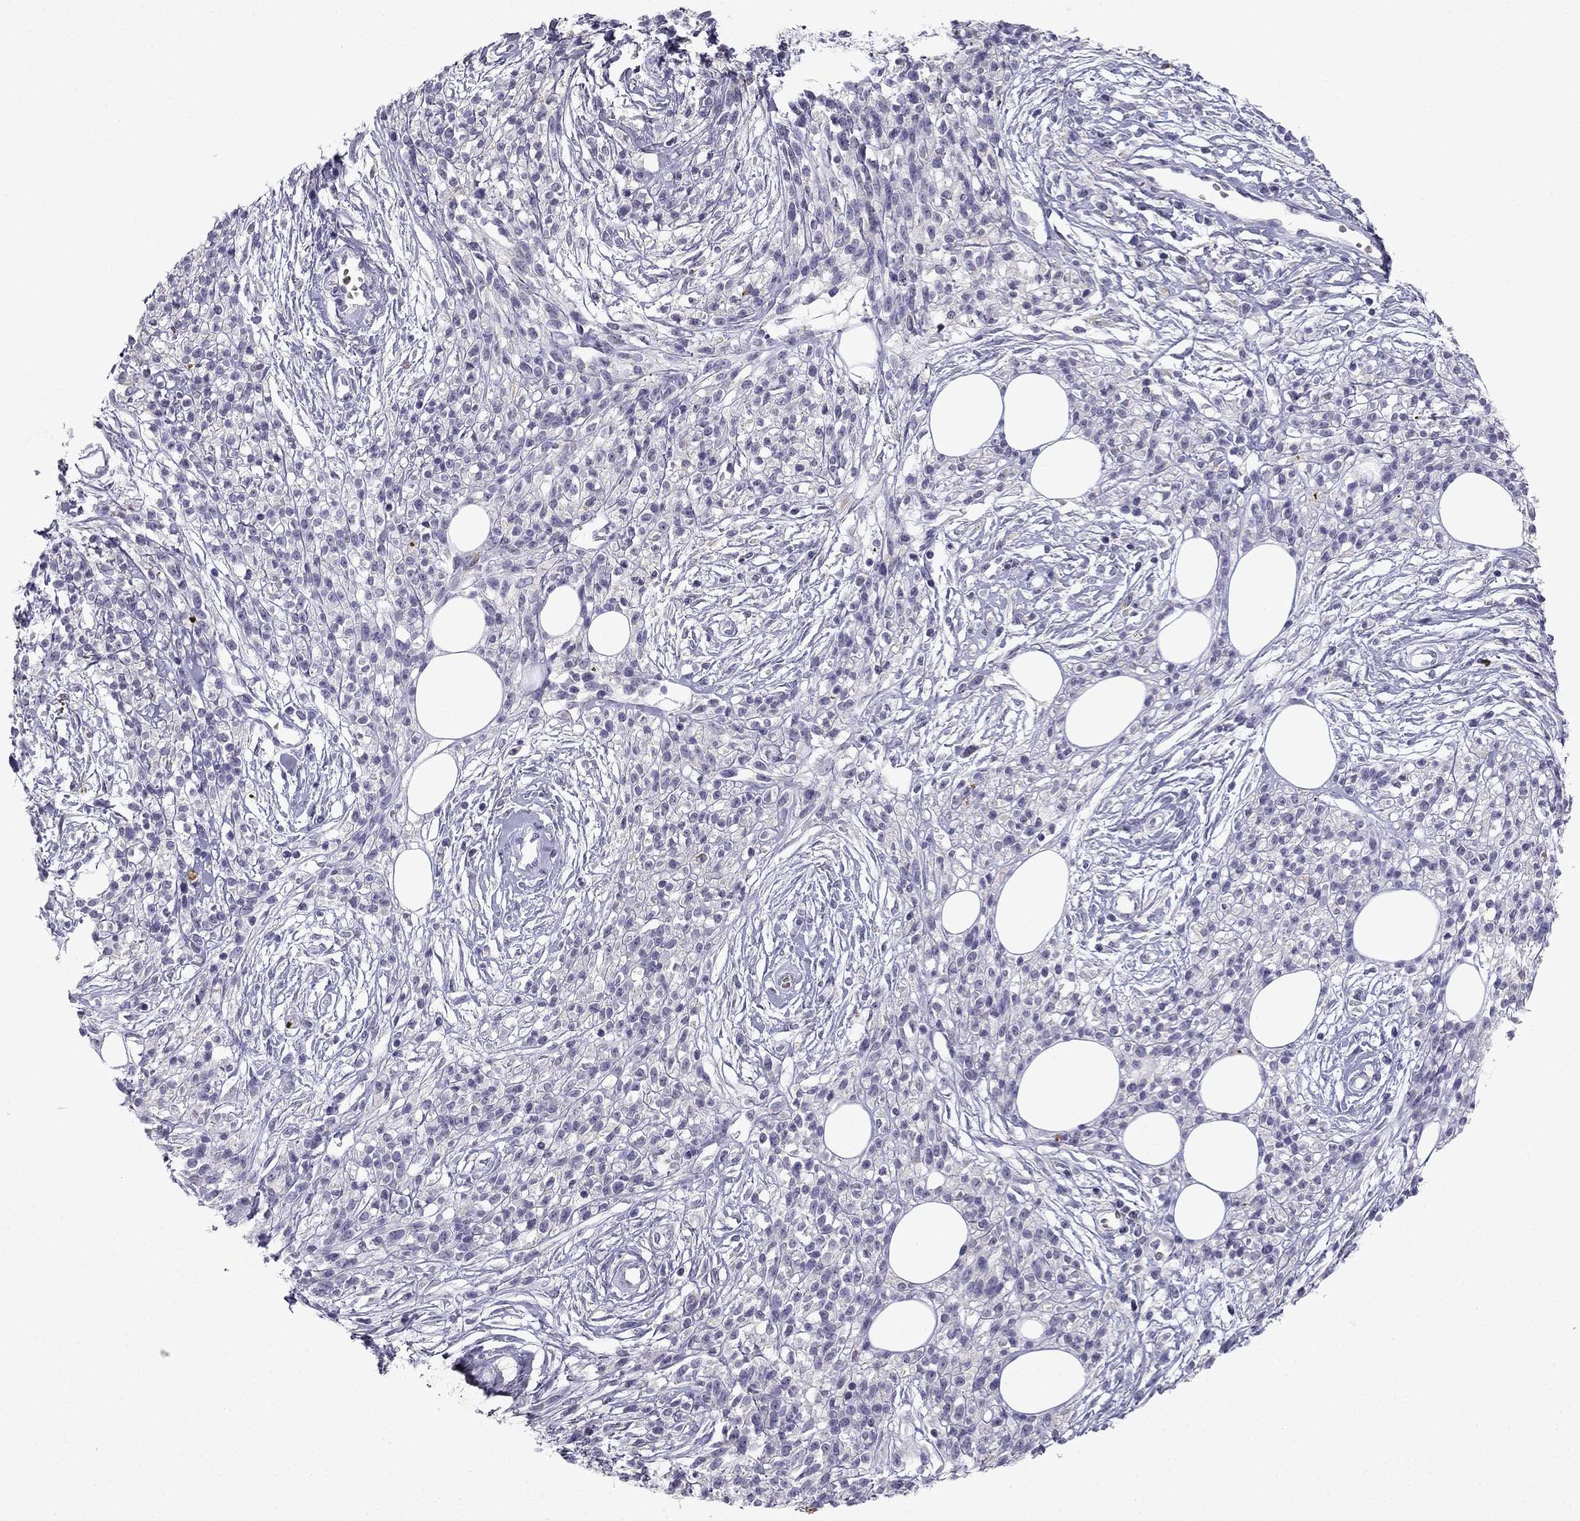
{"staining": {"intensity": "negative", "quantity": "none", "location": "none"}, "tissue": "melanoma", "cell_type": "Tumor cells", "image_type": "cancer", "snomed": [{"axis": "morphology", "description": "Malignant melanoma, NOS"}, {"axis": "topography", "description": "Skin"}, {"axis": "topography", "description": "Skin of trunk"}], "caption": "Immunohistochemical staining of human malignant melanoma reveals no significant expression in tumor cells.", "gene": "SLC6A4", "patient": {"sex": "male", "age": 74}}